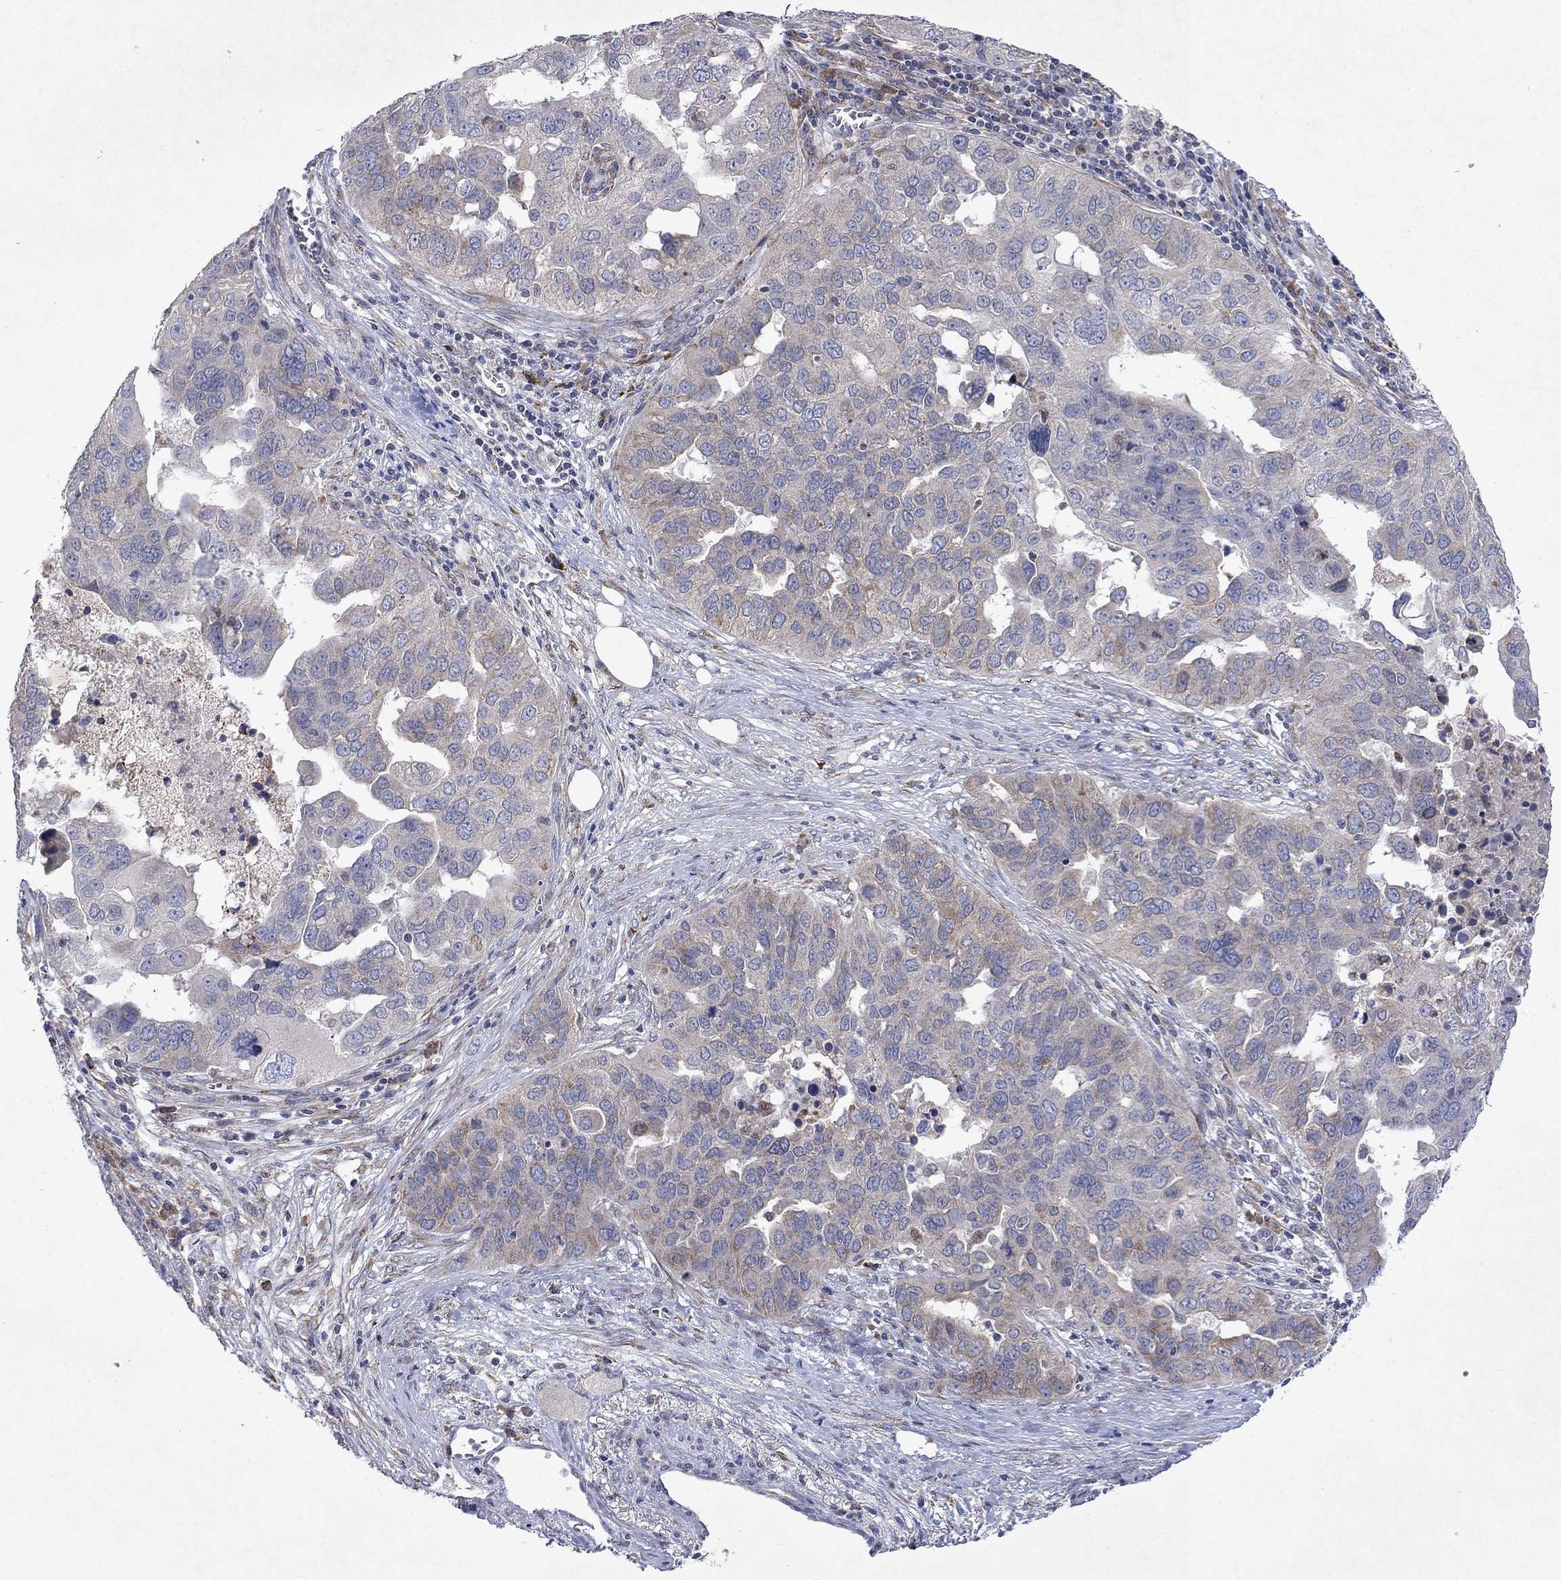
{"staining": {"intensity": "weak", "quantity": "<25%", "location": "cytoplasmic/membranous"}, "tissue": "ovarian cancer", "cell_type": "Tumor cells", "image_type": "cancer", "snomed": [{"axis": "morphology", "description": "Carcinoma, endometroid"}, {"axis": "topography", "description": "Soft tissue"}, {"axis": "topography", "description": "Ovary"}], "caption": "A histopathology image of ovarian cancer stained for a protein shows no brown staining in tumor cells.", "gene": "TMEM97", "patient": {"sex": "female", "age": 52}}